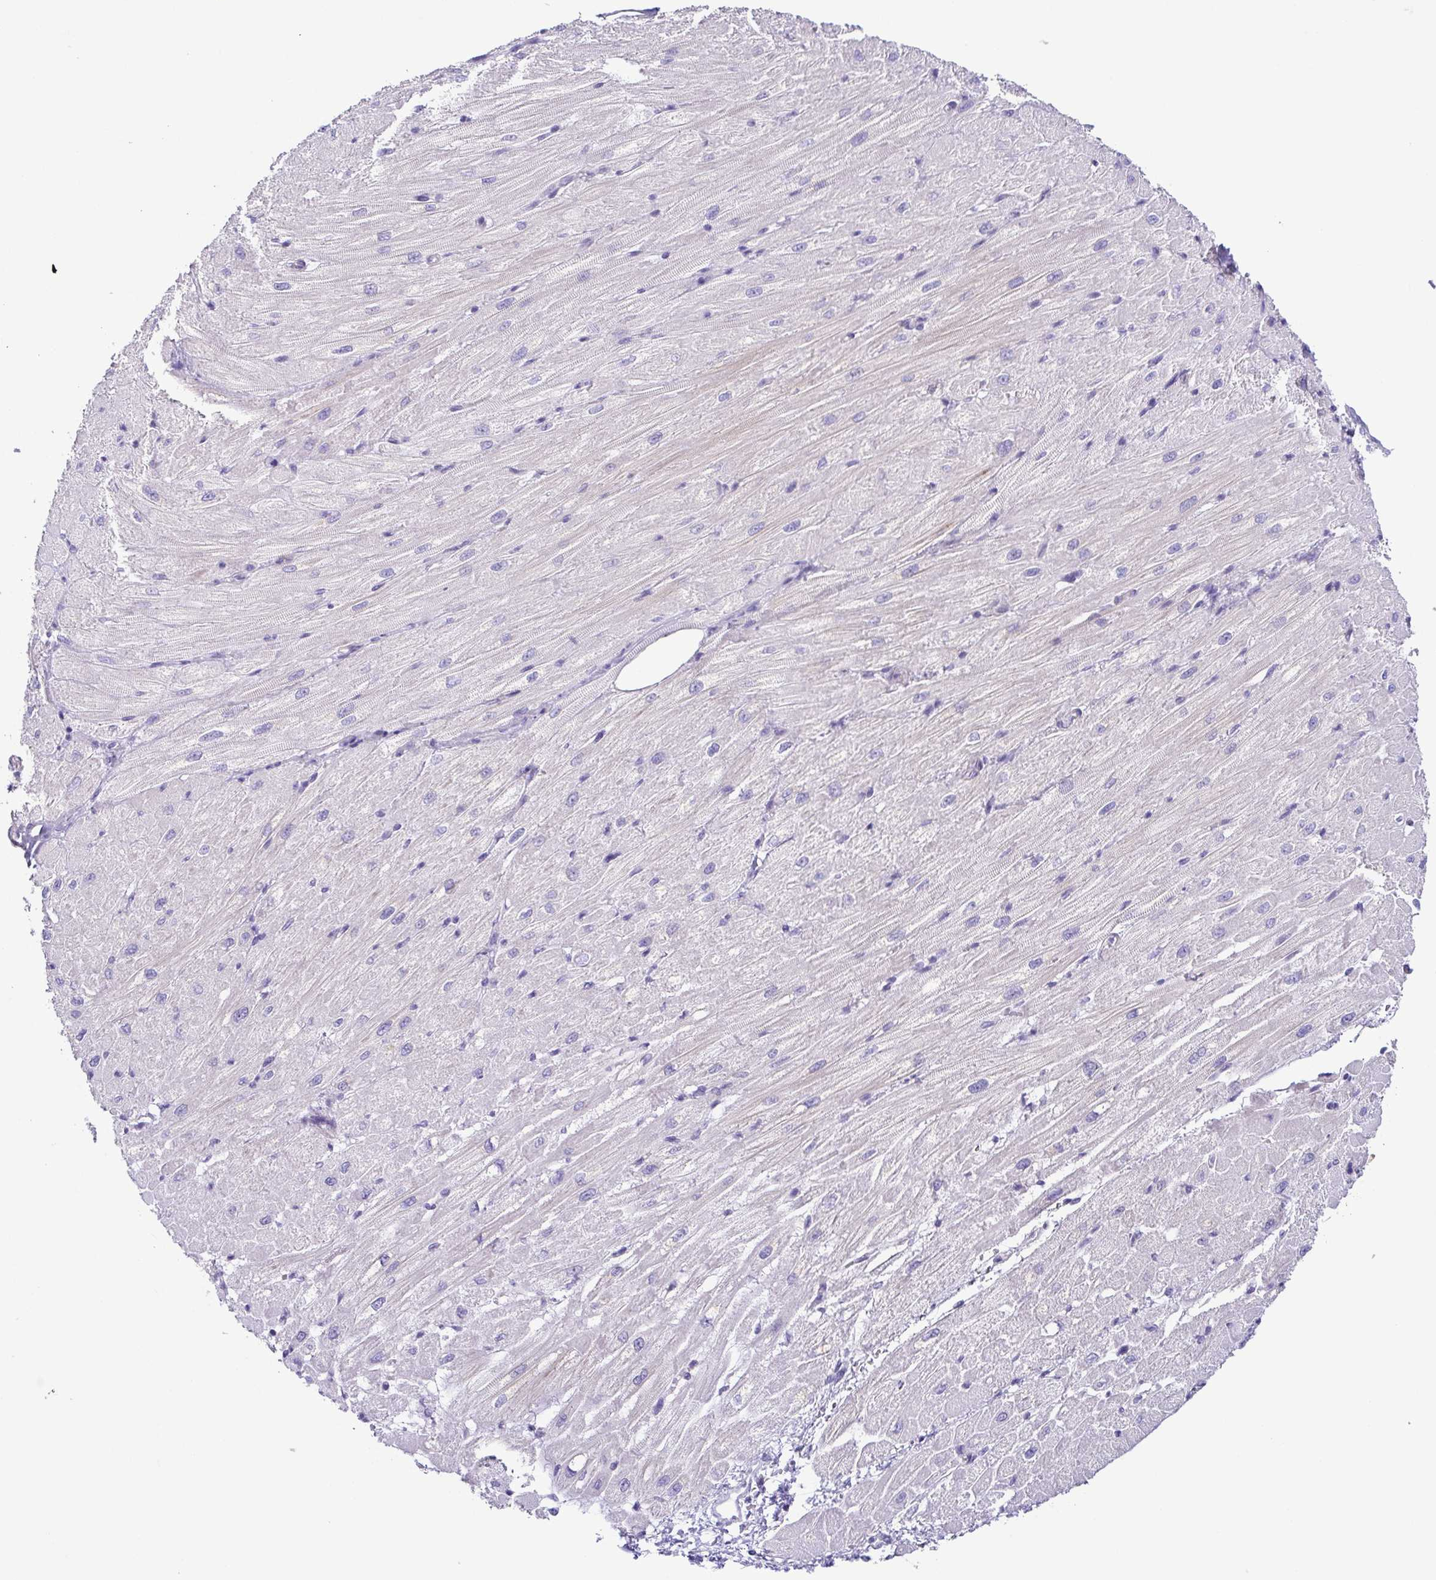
{"staining": {"intensity": "weak", "quantity": "25%-75%", "location": "cytoplasmic/membranous"}, "tissue": "heart muscle", "cell_type": "Cardiomyocytes", "image_type": "normal", "snomed": [{"axis": "morphology", "description": "Normal tissue, NOS"}, {"axis": "topography", "description": "Heart"}], "caption": "The image displays immunohistochemical staining of benign heart muscle. There is weak cytoplasmic/membranous positivity is appreciated in approximately 25%-75% of cardiomyocytes.", "gene": "TERT", "patient": {"sex": "male", "age": 62}}